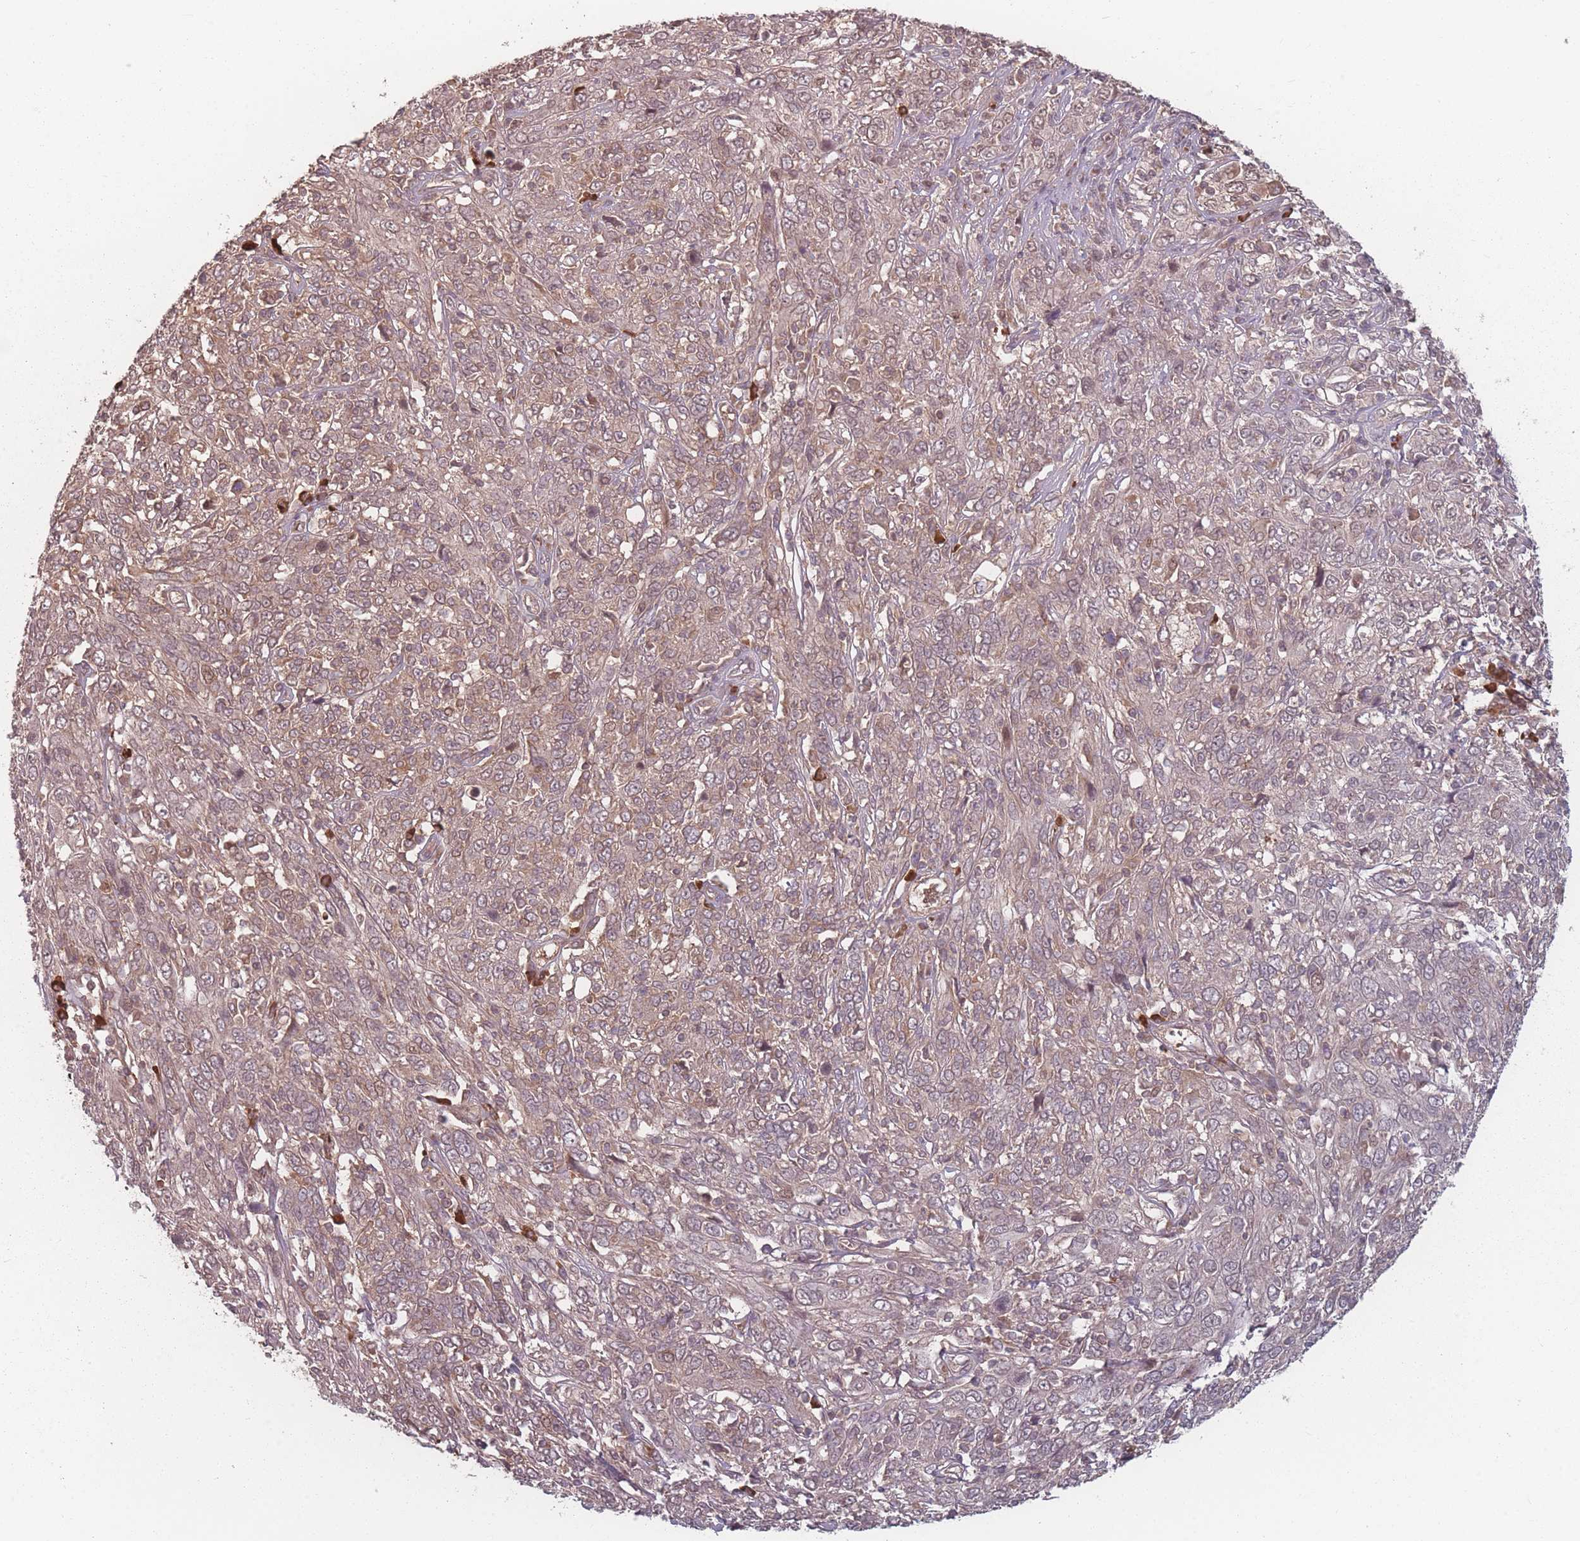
{"staining": {"intensity": "weak", "quantity": ">75%", "location": "cytoplasmic/membranous"}, "tissue": "cervical cancer", "cell_type": "Tumor cells", "image_type": "cancer", "snomed": [{"axis": "morphology", "description": "Squamous cell carcinoma, NOS"}, {"axis": "topography", "description": "Cervix"}], "caption": "IHC (DAB (3,3'-diaminobenzidine)) staining of human cervical cancer reveals weak cytoplasmic/membranous protein positivity in about >75% of tumor cells.", "gene": "HAGH", "patient": {"sex": "female", "age": 46}}